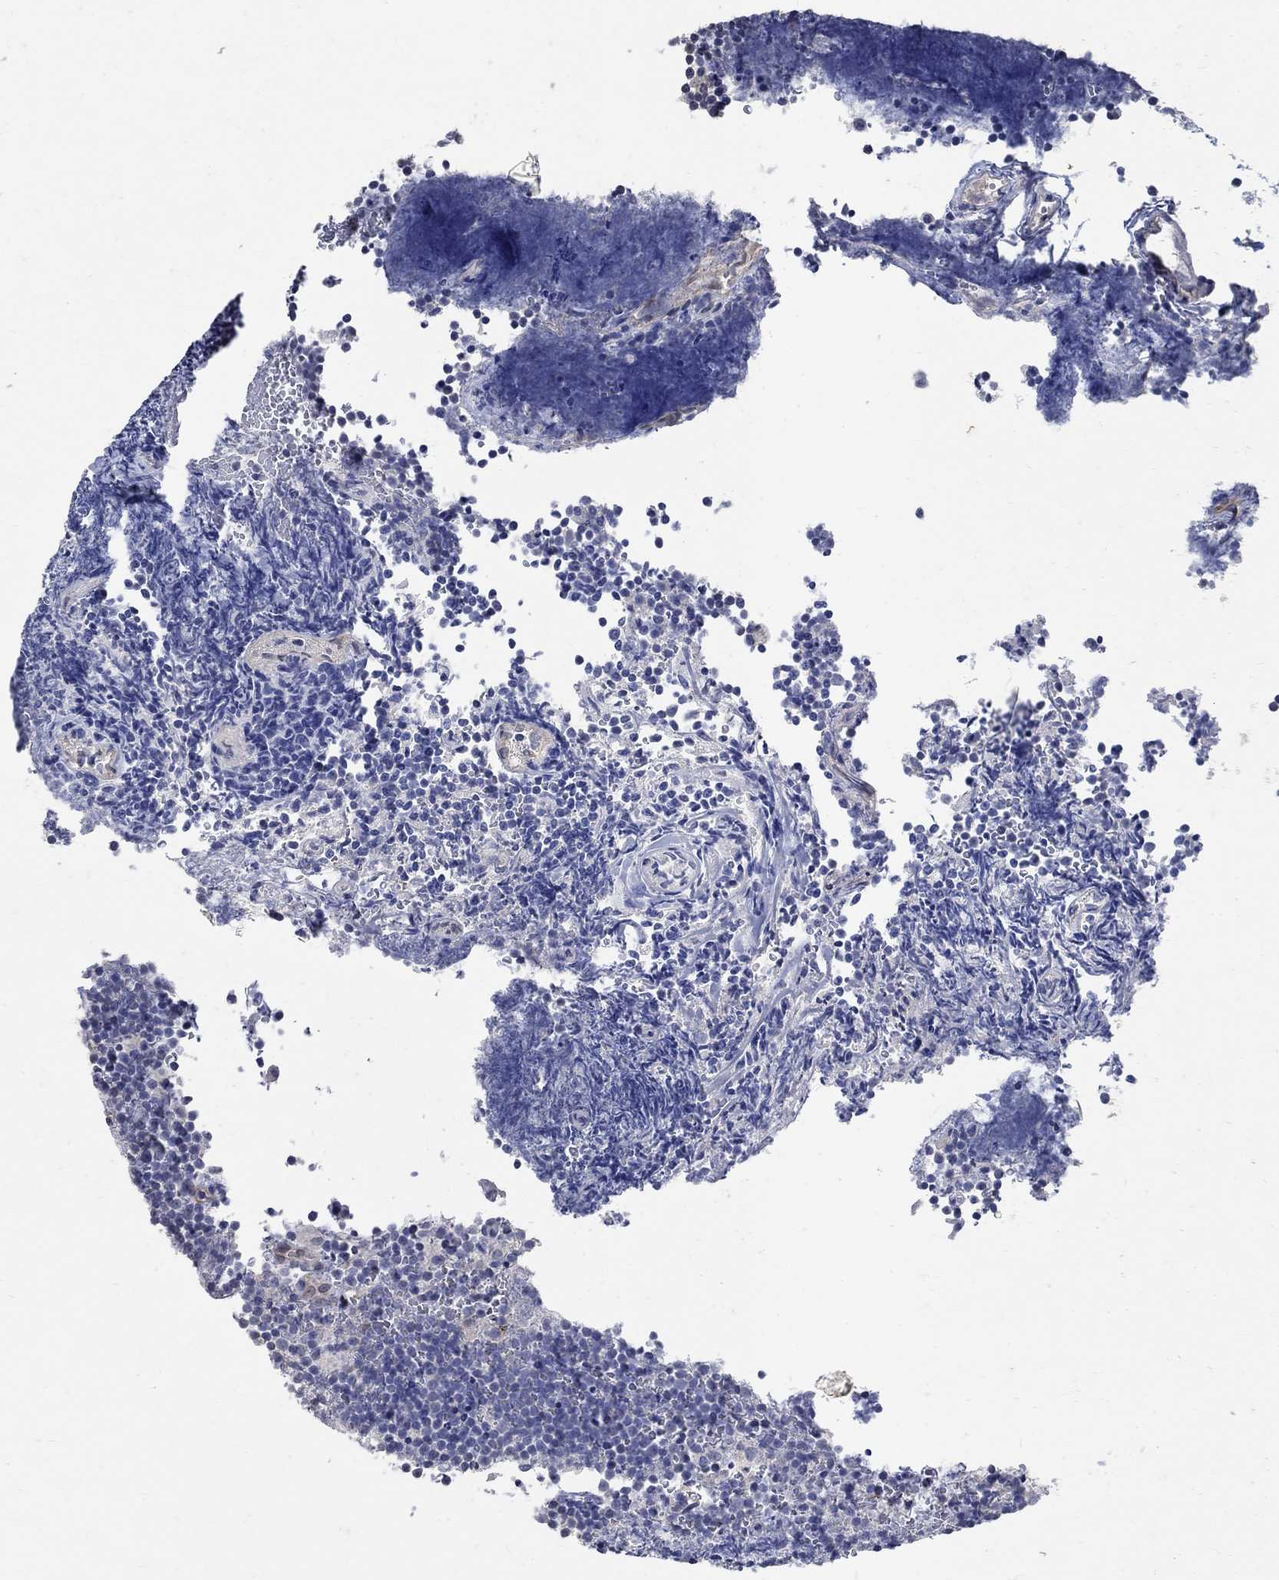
{"staining": {"intensity": "negative", "quantity": "none", "location": "none"}, "tissue": "lymphoma", "cell_type": "Tumor cells", "image_type": "cancer", "snomed": [{"axis": "morphology", "description": "Malignant lymphoma, non-Hodgkin's type, Low grade"}, {"axis": "topography", "description": "Brain"}], "caption": "Tumor cells show no significant expression in malignant lymphoma, non-Hodgkin's type (low-grade).", "gene": "TMEM169", "patient": {"sex": "female", "age": 66}}